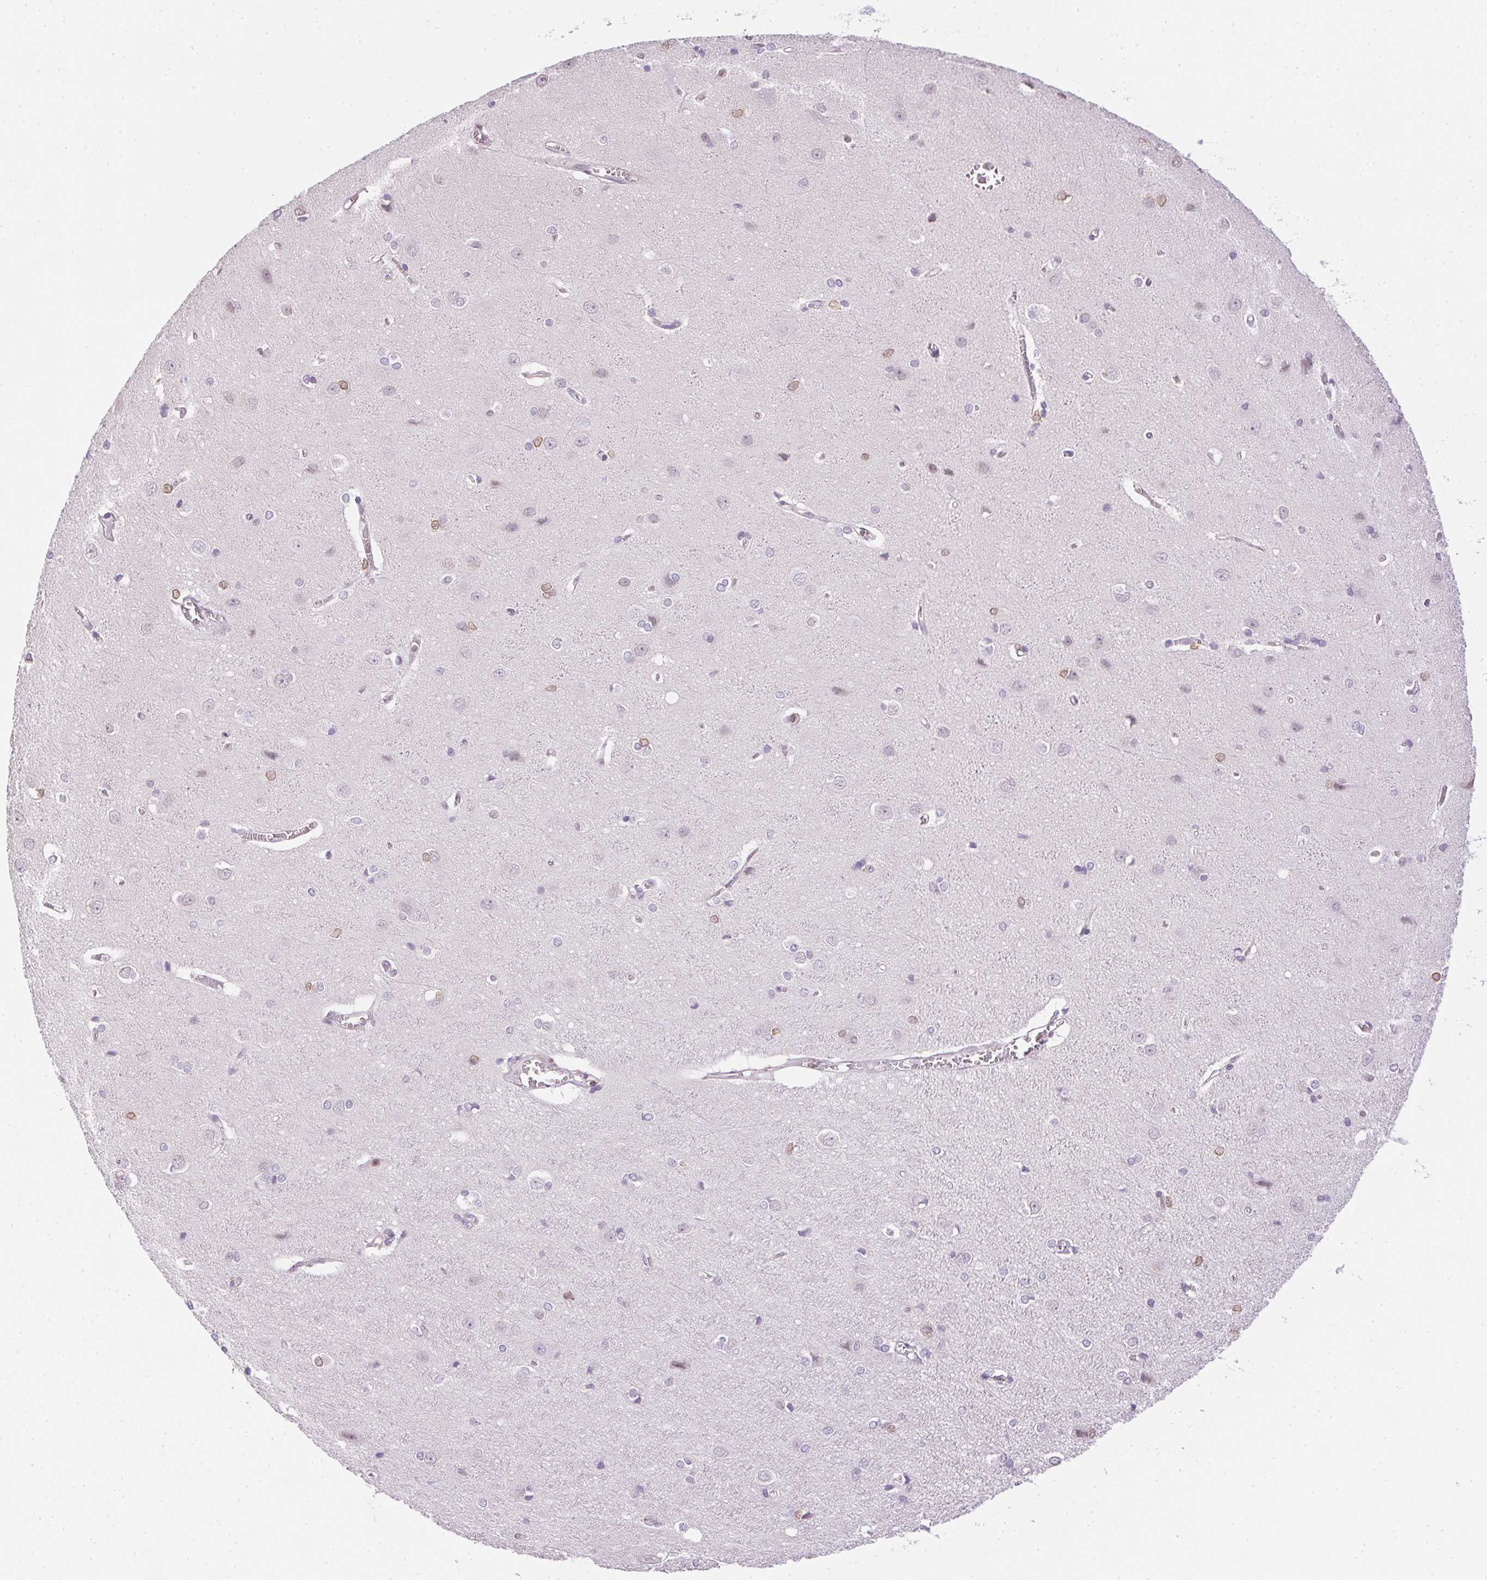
{"staining": {"intensity": "negative", "quantity": "none", "location": "none"}, "tissue": "cerebral cortex", "cell_type": "Endothelial cells", "image_type": "normal", "snomed": [{"axis": "morphology", "description": "Normal tissue, NOS"}, {"axis": "topography", "description": "Cerebral cortex"}], "caption": "Immunohistochemical staining of benign human cerebral cortex reveals no significant positivity in endothelial cells. (Immunohistochemistry, brightfield microscopy, high magnification).", "gene": "PRL", "patient": {"sex": "male", "age": 37}}